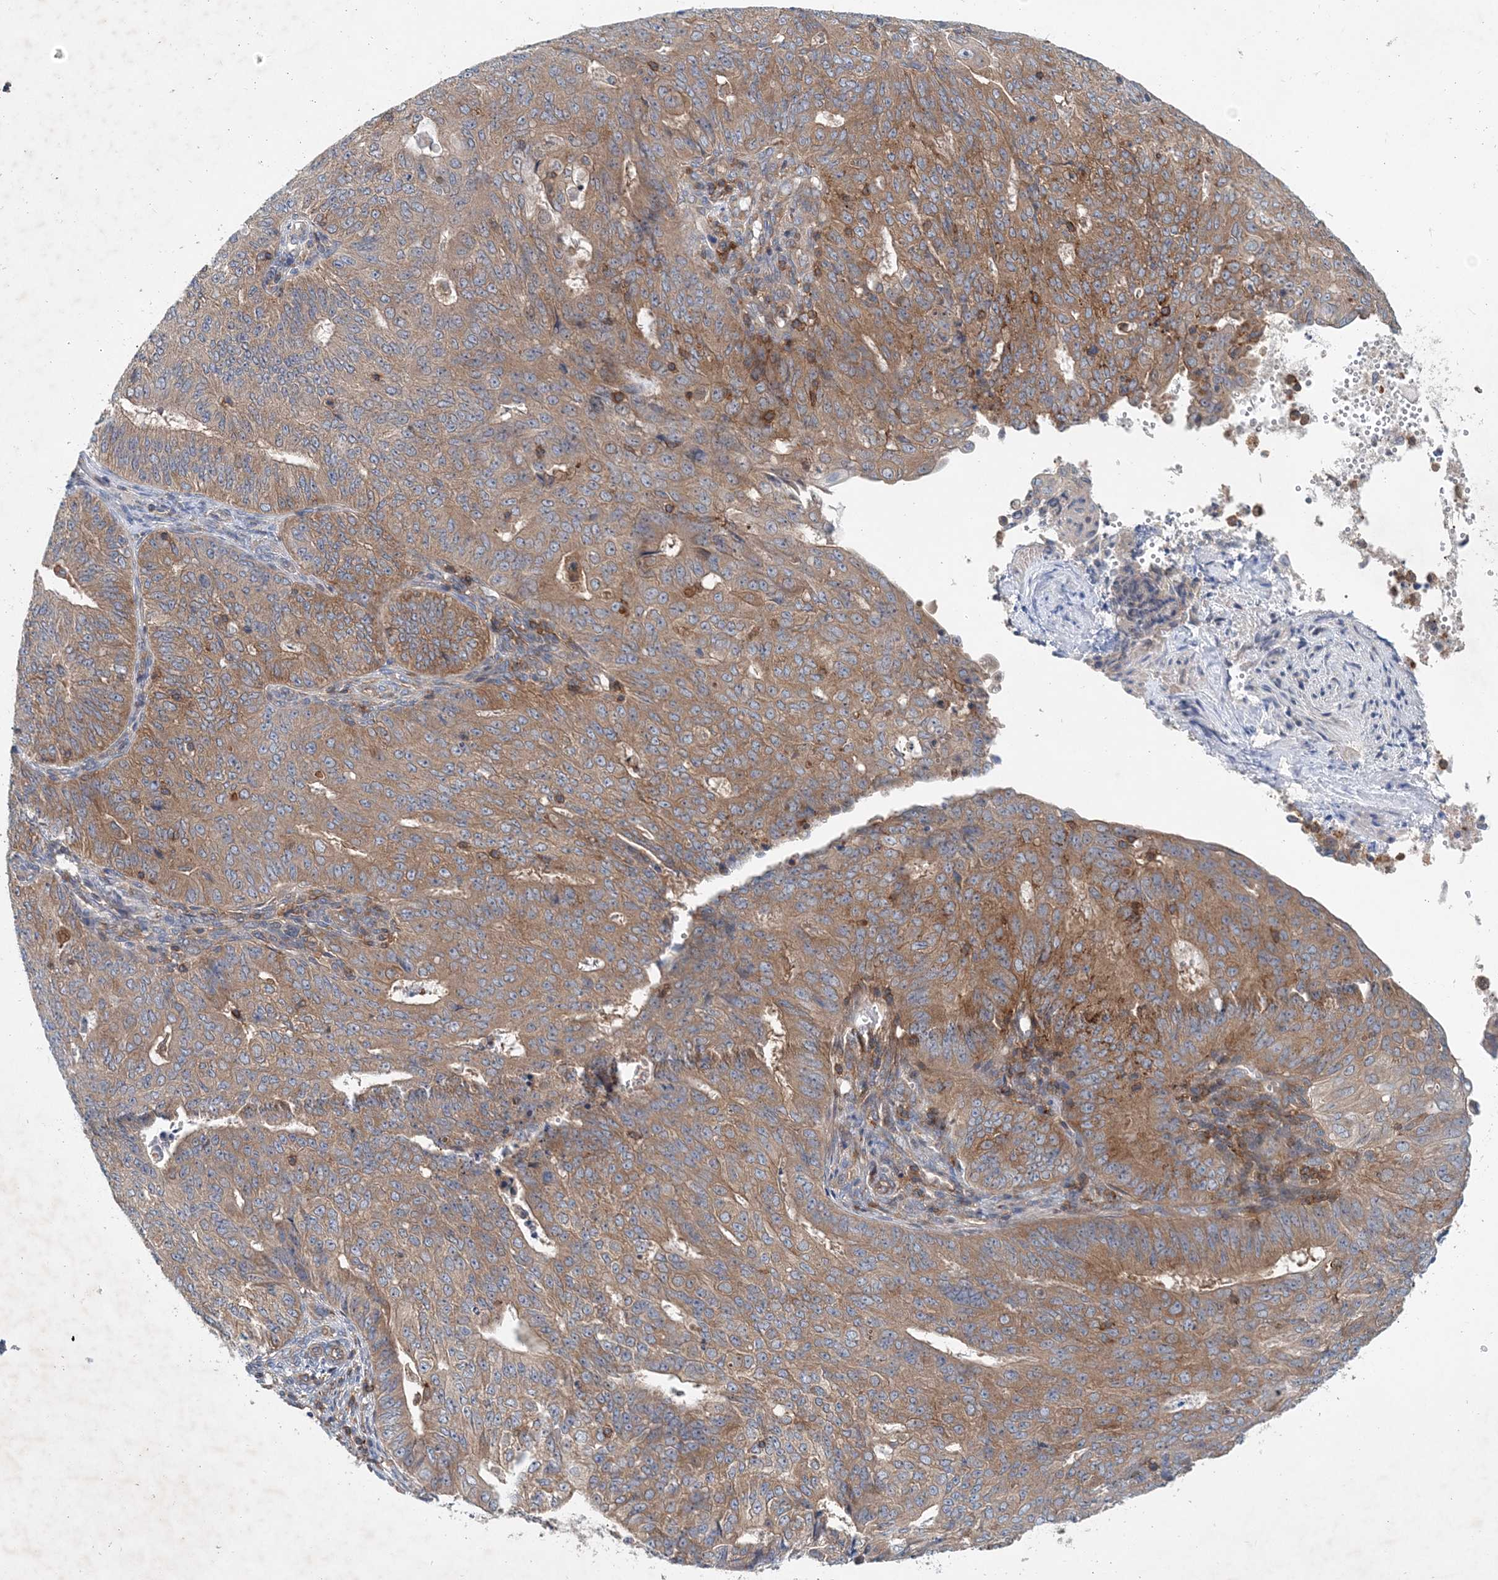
{"staining": {"intensity": "moderate", "quantity": ">75%", "location": "cytoplasmic/membranous"}, "tissue": "endometrial cancer", "cell_type": "Tumor cells", "image_type": "cancer", "snomed": [{"axis": "morphology", "description": "Adenocarcinoma, NOS"}, {"axis": "topography", "description": "Endometrium"}], "caption": "IHC histopathology image of endometrial adenocarcinoma stained for a protein (brown), which shows medium levels of moderate cytoplasmic/membranous staining in approximately >75% of tumor cells.", "gene": "P2RY10", "patient": {"sex": "female", "age": 32}}